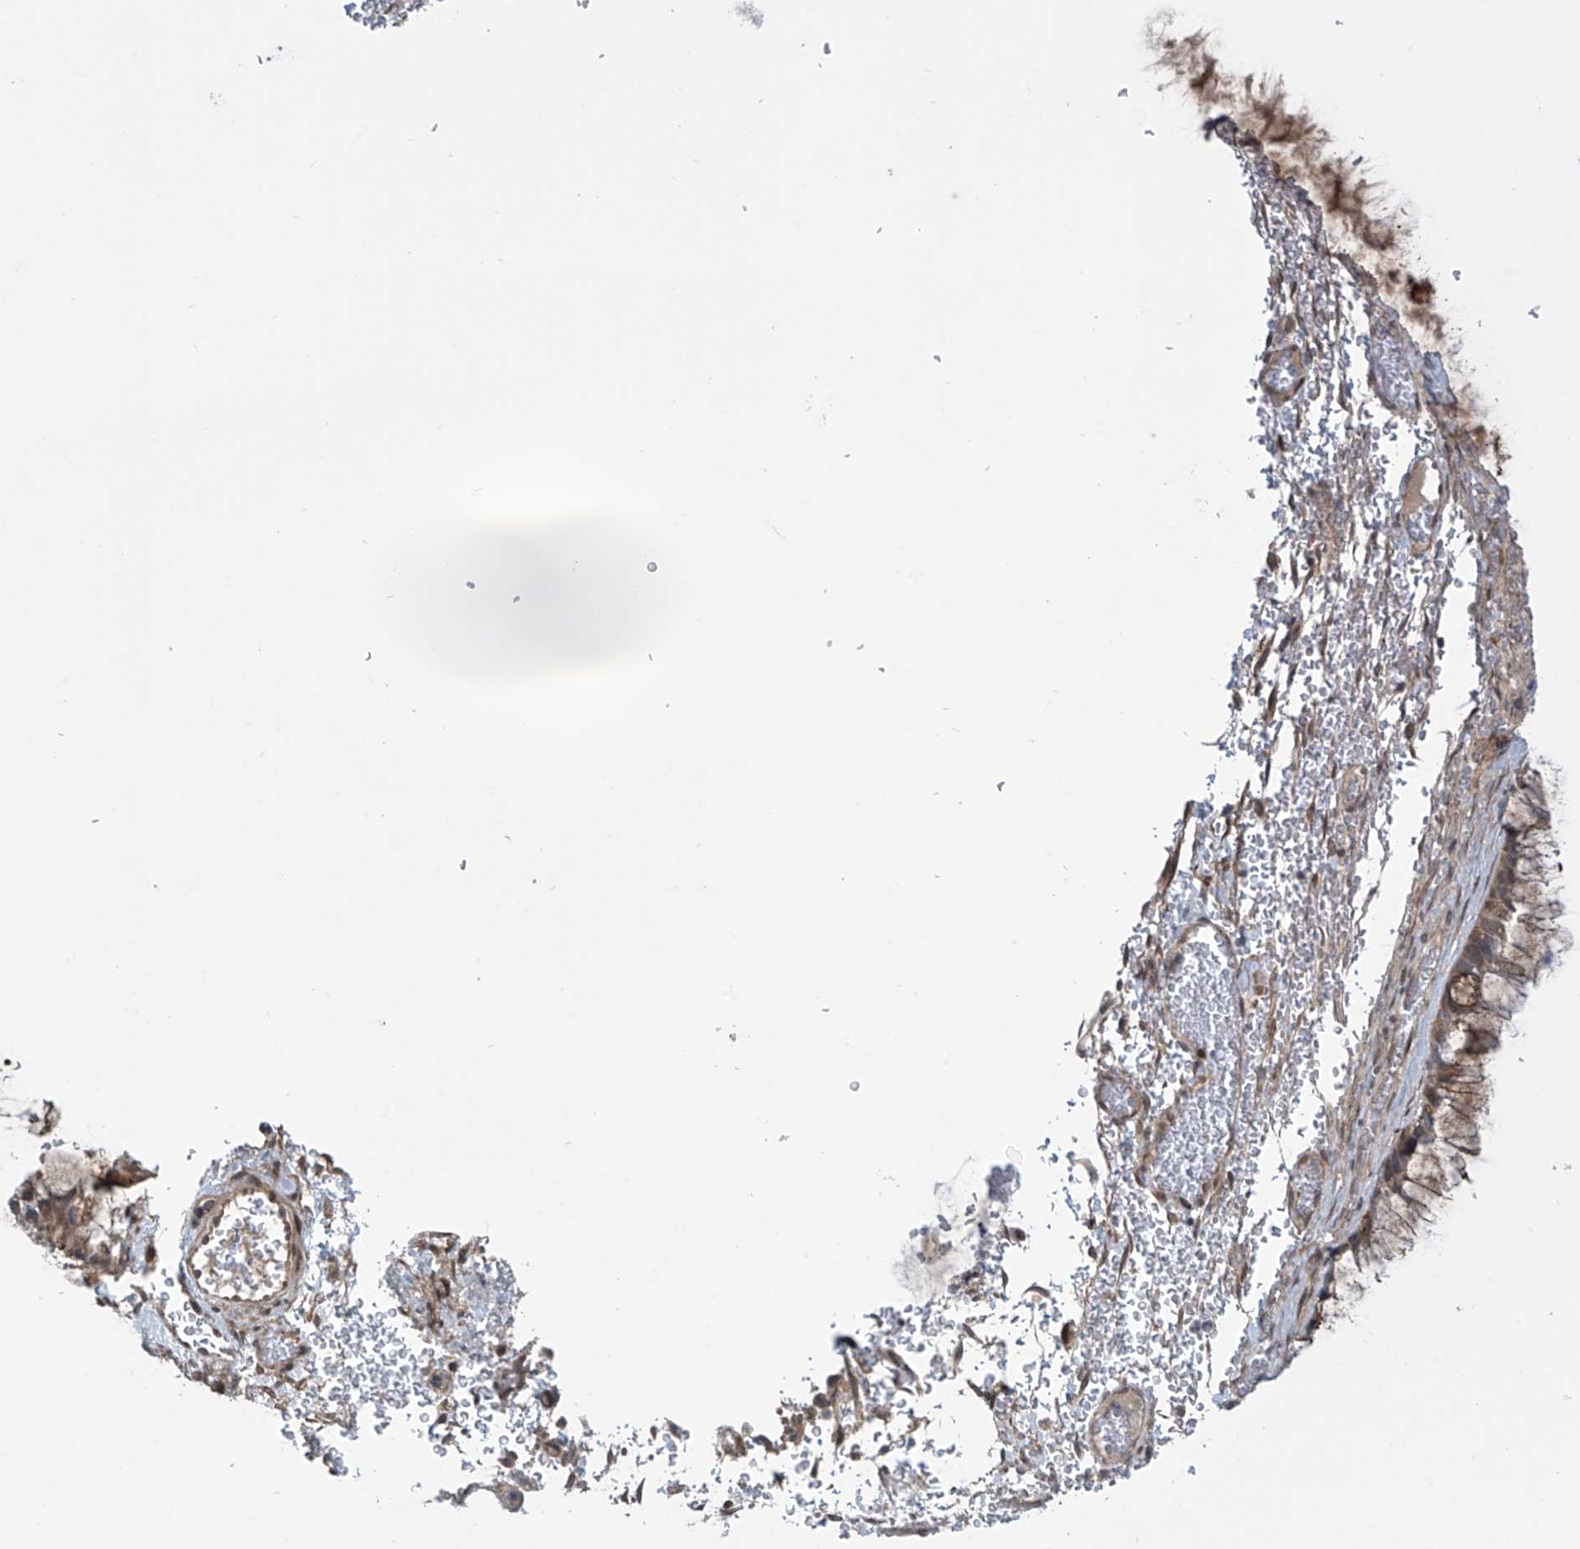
{"staining": {"intensity": "weak", "quantity": ">75%", "location": "cytoplasmic/membranous"}, "tissue": "ovarian cancer", "cell_type": "Tumor cells", "image_type": "cancer", "snomed": [{"axis": "morphology", "description": "Cystadenocarcinoma, mucinous, NOS"}, {"axis": "topography", "description": "Ovary"}], "caption": "Tumor cells show low levels of weak cytoplasmic/membranous positivity in about >75% of cells in mucinous cystadenocarcinoma (ovarian). The staining was performed using DAB (3,3'-diaminobenzidine), with brown indicating positive protein expression. Nuclei are stained blue with hematoxylin.", "gene": "ABHD13", "patient": {"sex": "female", "age": 37}}